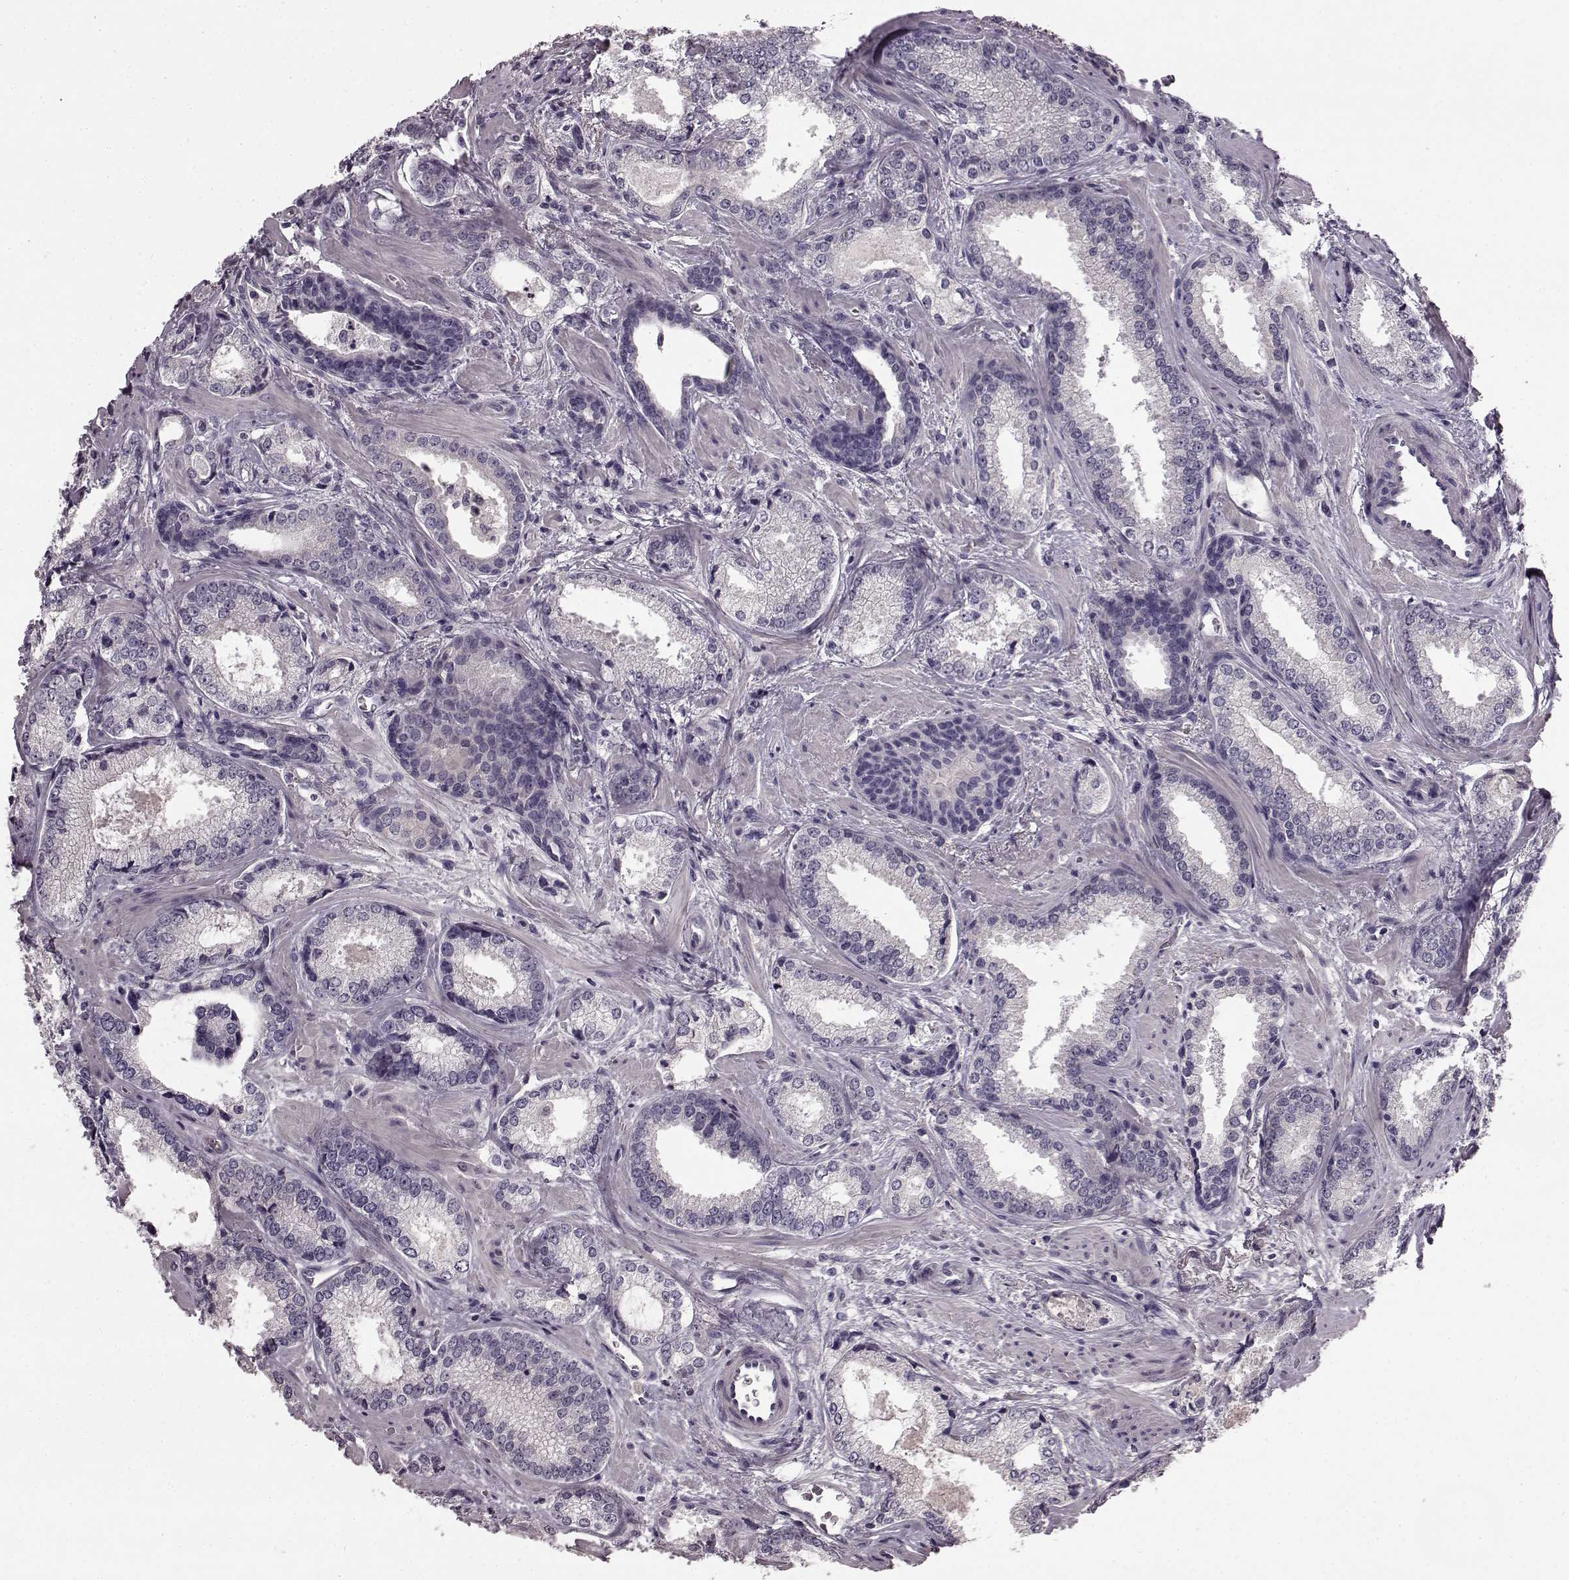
{"staining": {"intensity": "negative", "quantity": "none", "location": "none"}, "tissue": "prostate cancer", "cell_type": "Tumor cells", "image_type": "cancer", "snomed": [{"axis": "morphology", "description": "Adenocarcinoma, Low grade"}, {"axis": "topography", "description": "Prostate"}], "caption": "Tumor cells show no significant protein positivity in prostate cancer. (Brightfield microscopy of DAB IHC at high magnification).", "gene": "KRT85", "patient": {"sex": "male", "age": 56}}